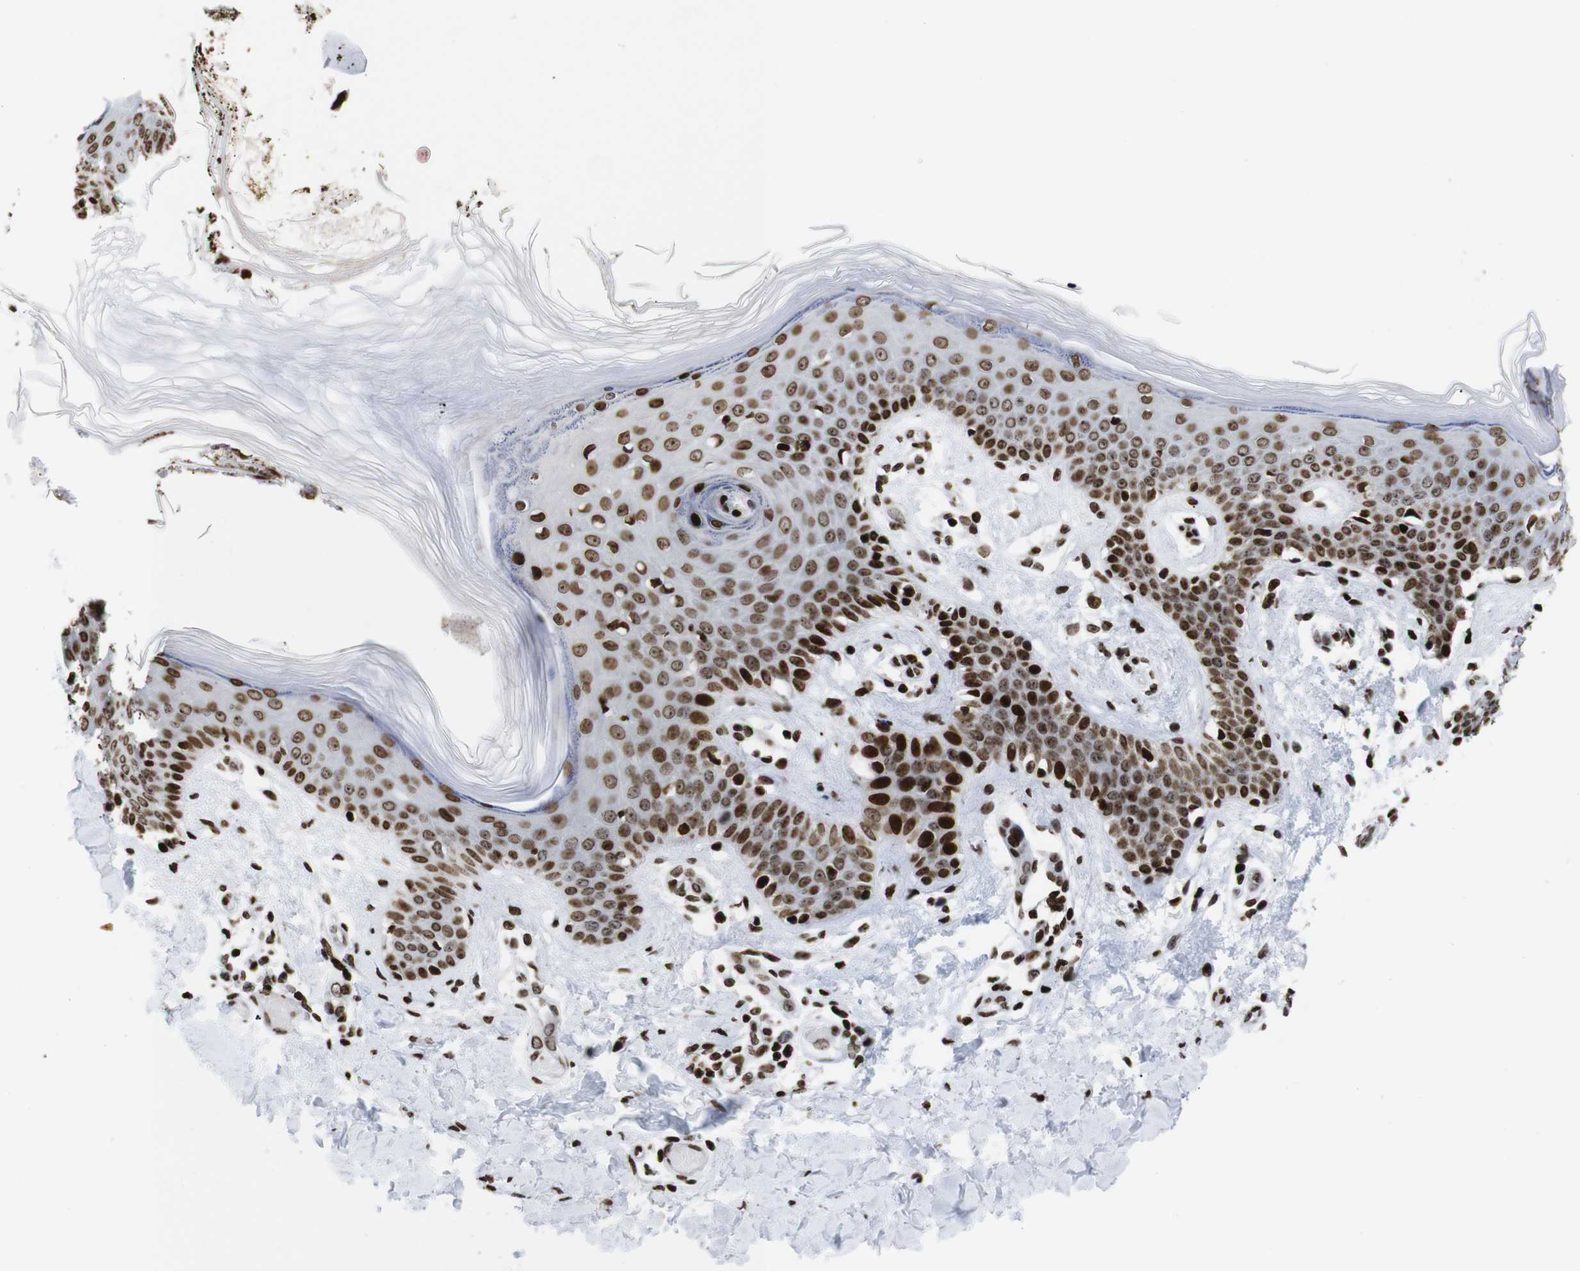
{"staining": {"intensity": "strong", "quantity": ">75%", "location": "nuclear"}, "tissue": "skin", "cell_type": "Fibroblasts", "image_type": "normal", "snomed": [{"axis": "morphology", "description": "Normal tissue, NOS"}, {"axis": "topography", "description": "Skin"}], "caption": "Brown immunohistochemical staining in unremarkable human skin demonstrates strong nuclear staining in about >75% of fibroblasts.", "gene": "H1", "patient": {"sex": "male", "age": 53}}